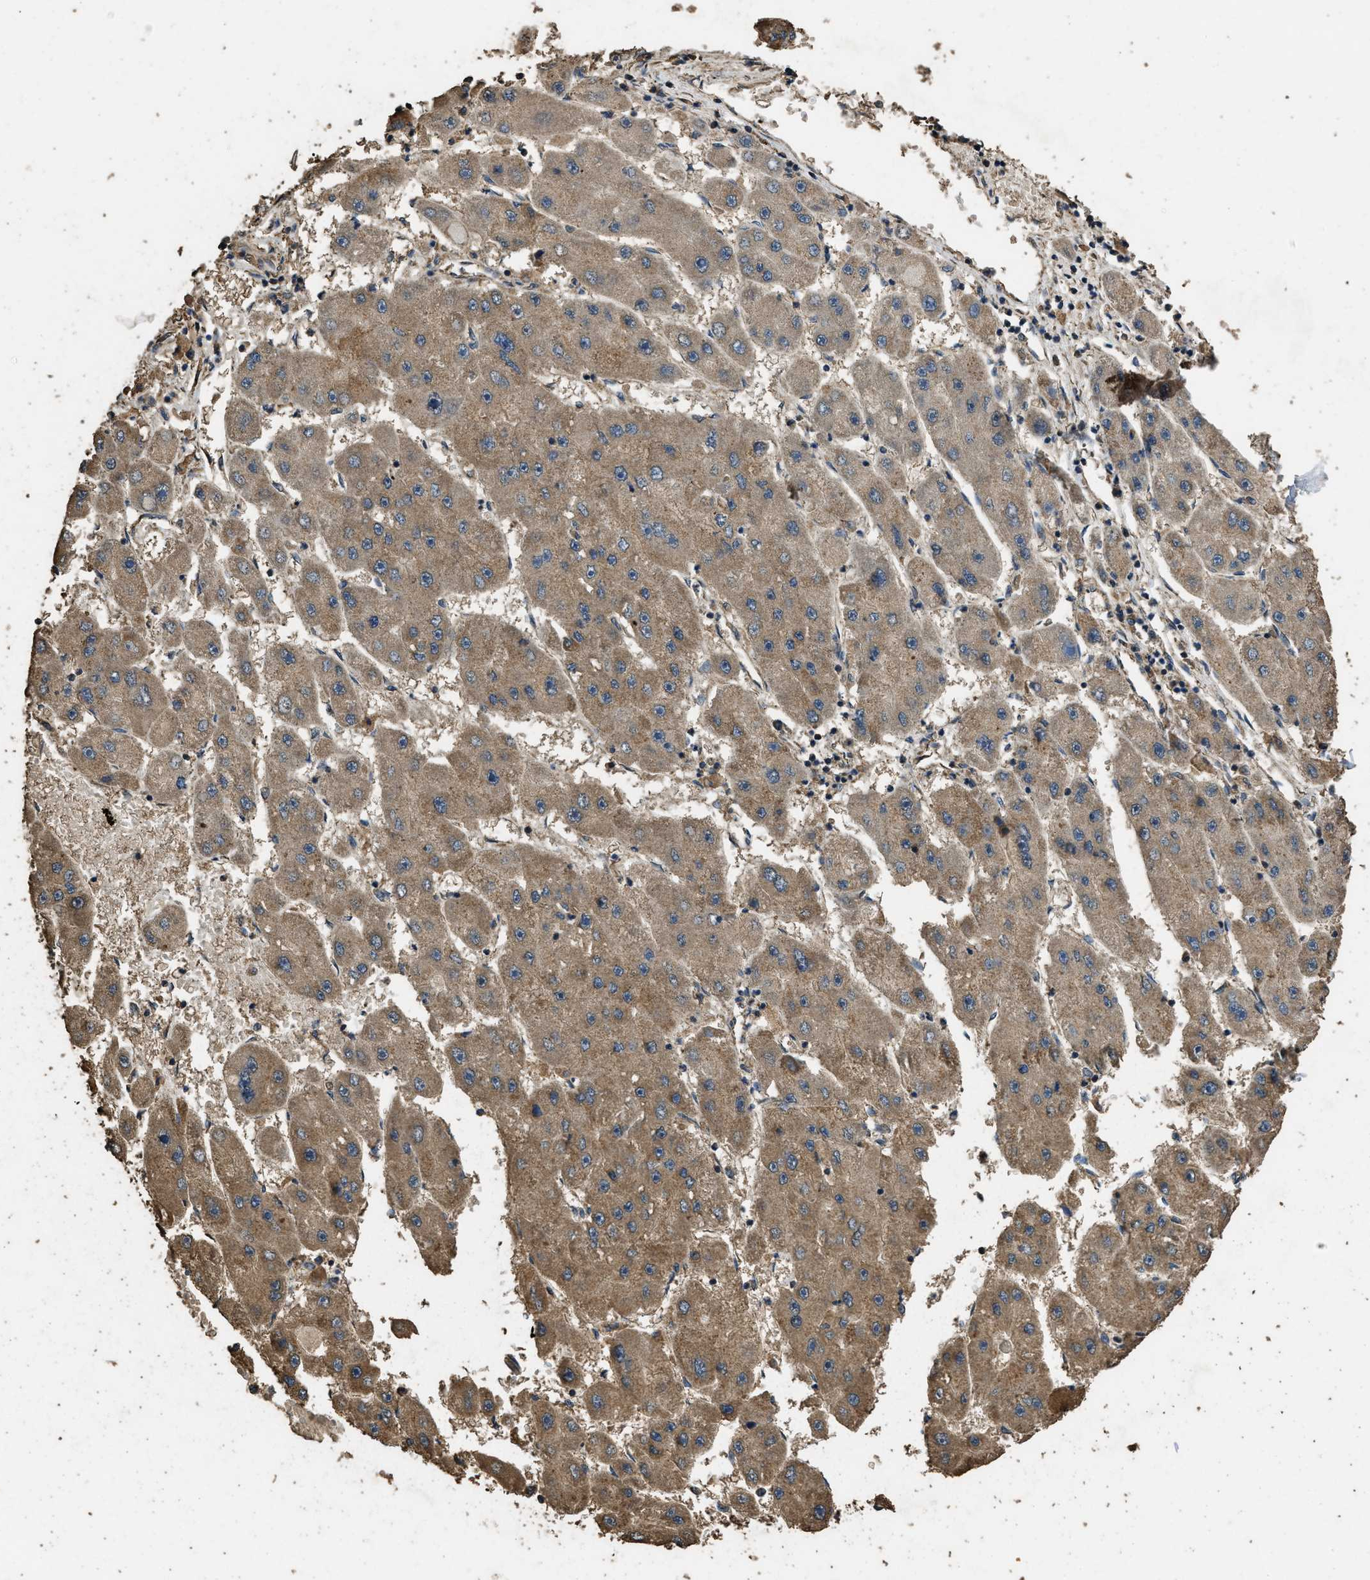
{"staining": {"intensity": "moderate", "quantity": ">75%", "location": "cytoplasmic/membranous"}, "tissue": "liver cancer", "cell_type": "Tumor cells", "image_type": "cancer", "snomed": [{"axis": "morphology", "description": "Carcinoma, Hepatocellular, NOS"}, {"axis": "topography", "description": "Liver"}], "caption": "Immunohistochemistry (IHC) (DAB) staining of human liver cancer exhibits moderate cytoplasmic/membranous protein staining in about >75% of tumor cells.", "gene": "CYRIA", "patient": {"sex": "female", "age": 61}}